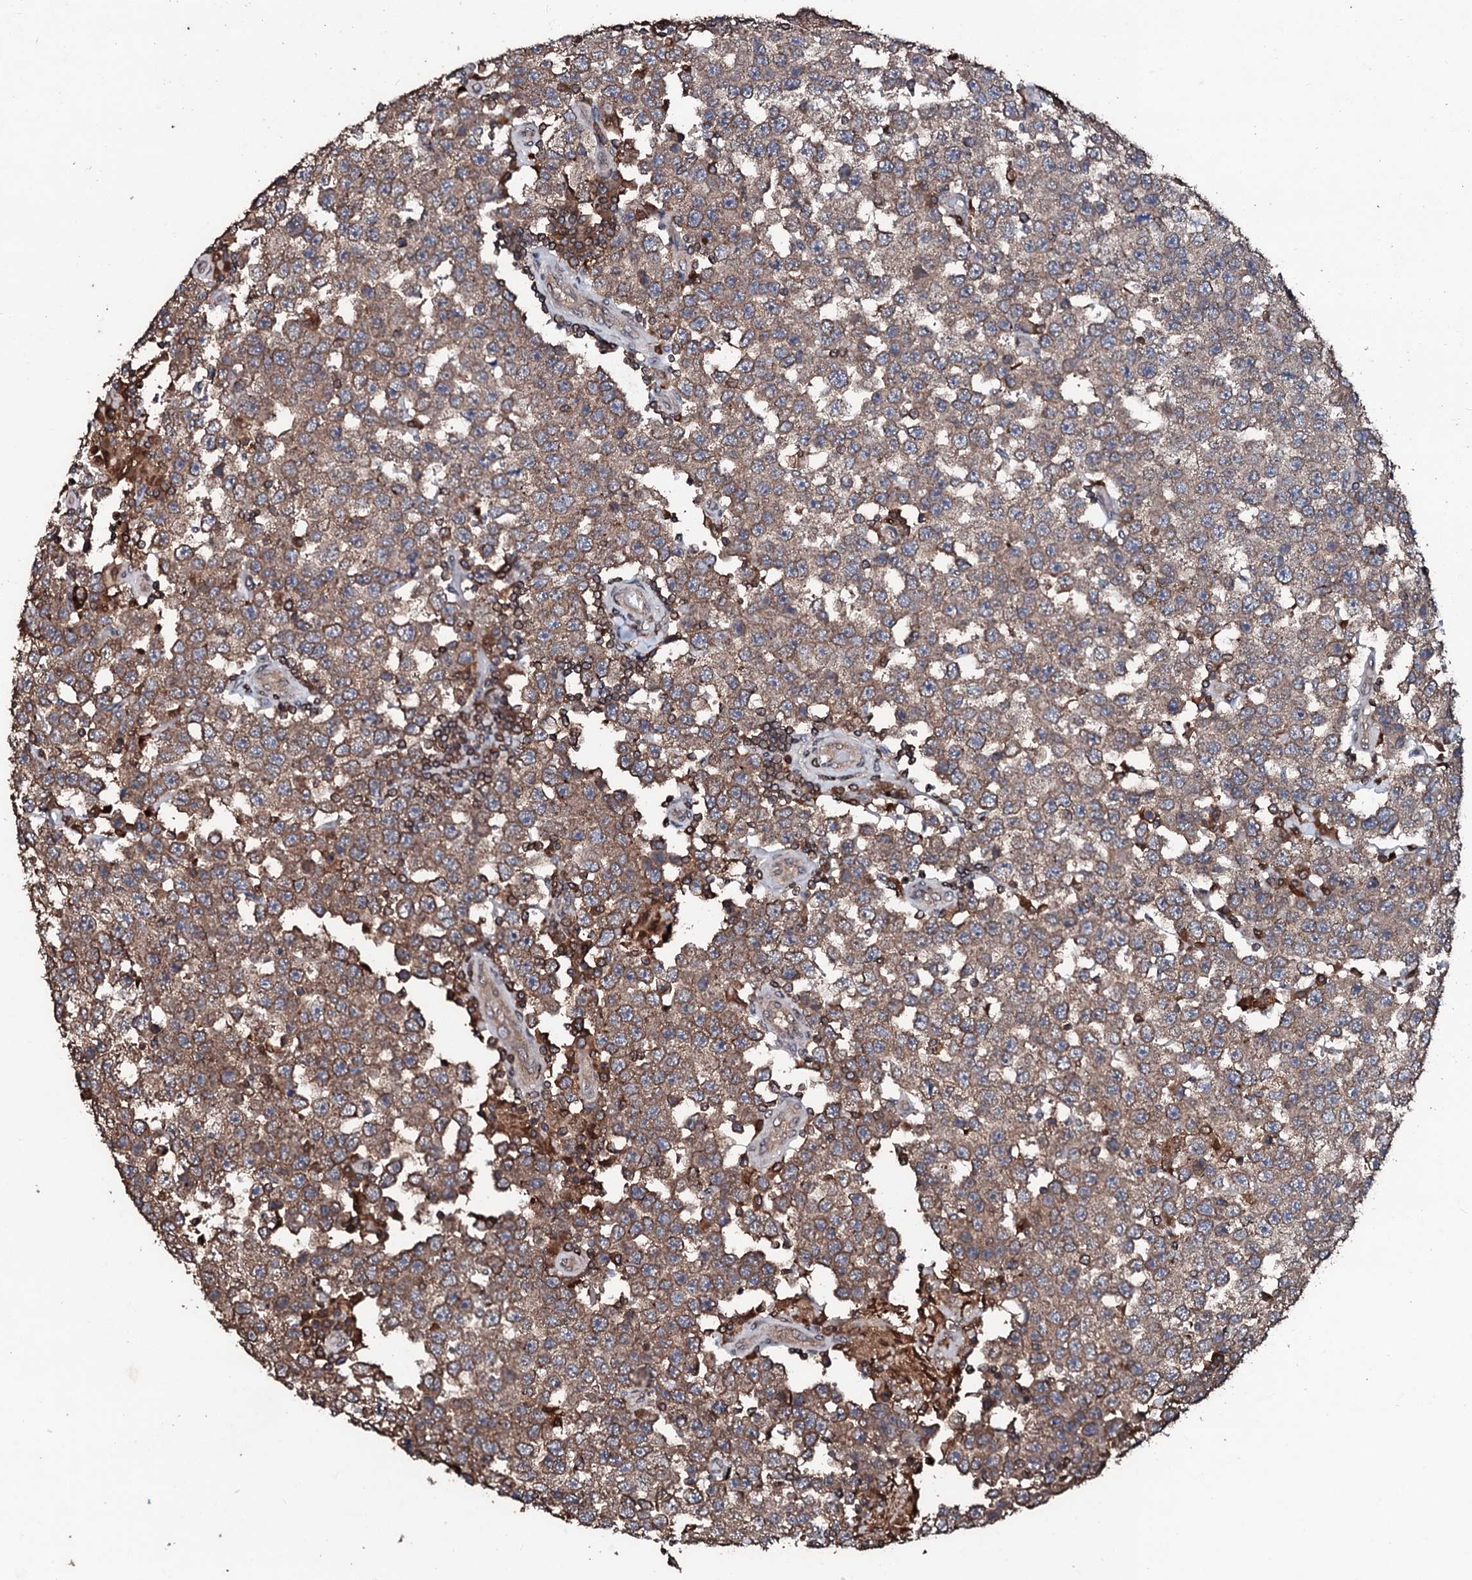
{"staining": {"intensity": "moderate", "quantity": ">75%", "location": "cytoplasmic/membranous"}, "tissue": "testis cancer", "cell_type": "Tumor cells", "image_type": "cancer", "snomed": [{"axis": "morphology", "description": "Seminoma, NOS"}, {"axis": "topography", "description": "Testis"}], "caption": "Tumor cells exhibit medium levels of moderate cytoplasmic/membranous positivity in about >75% of cells in seminoma (testis).", "gene": "SDHAF2", "patient": {"sex": "male", "age": 28}}